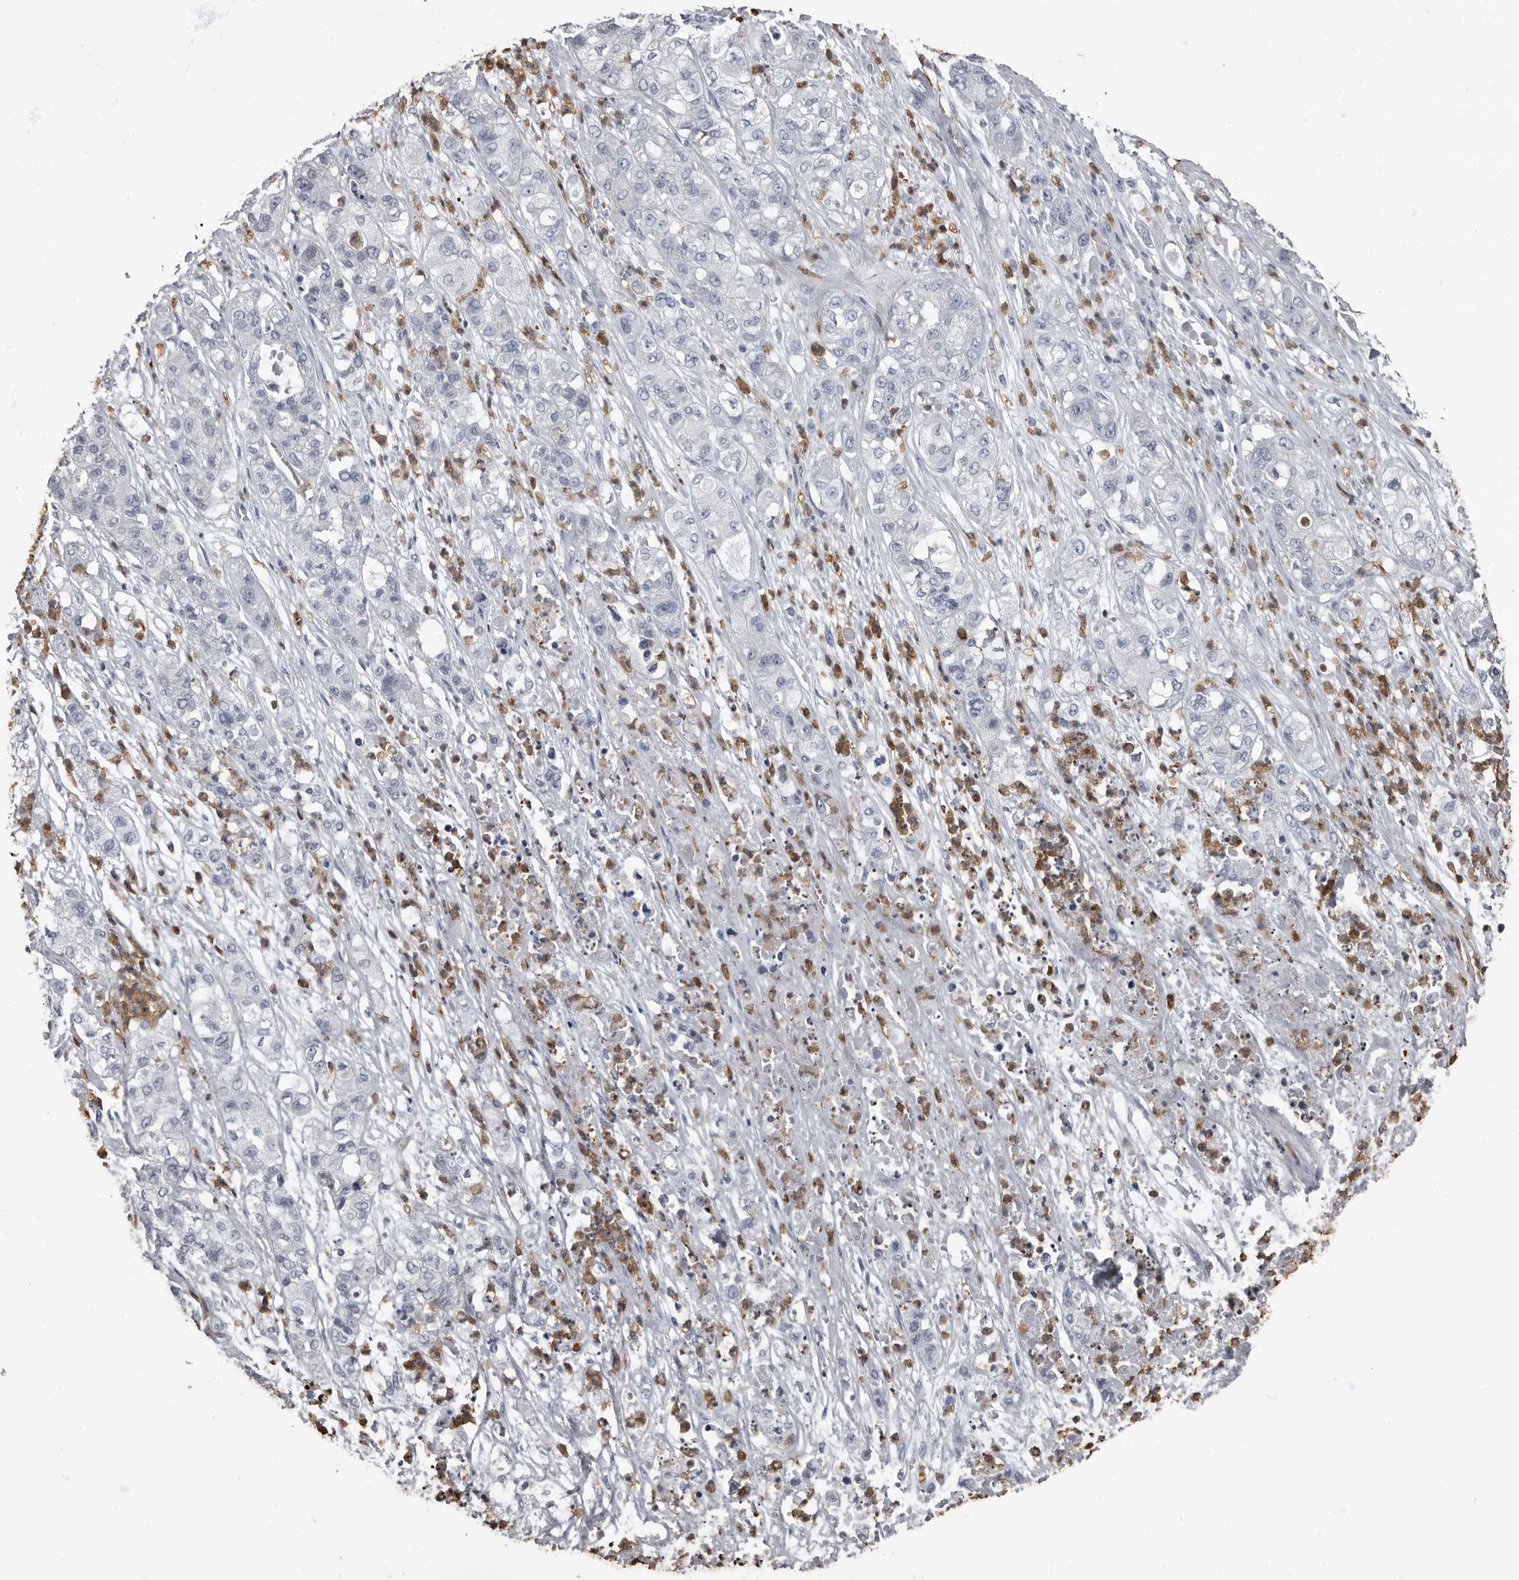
{"staining": {"intensity": "negative", "quantity": "none", "location": "none"}, "tissue": "pancreatic cancer", "cell_type": "Tumor cells", "image_type": "cancer", "snomed": [{"axis": "morphology", "description": "Adenocarcinoma, NOS"}, {"axis": "topography", "description": "Pancreas"}], "caption": "DAB immunohistochemical staining of human pancreatic adenocarcinoma demonstrates no significant positivity in tumor cells.", "gene": "TPD52L1", "patient": {"sex": "female", "age": 78}}